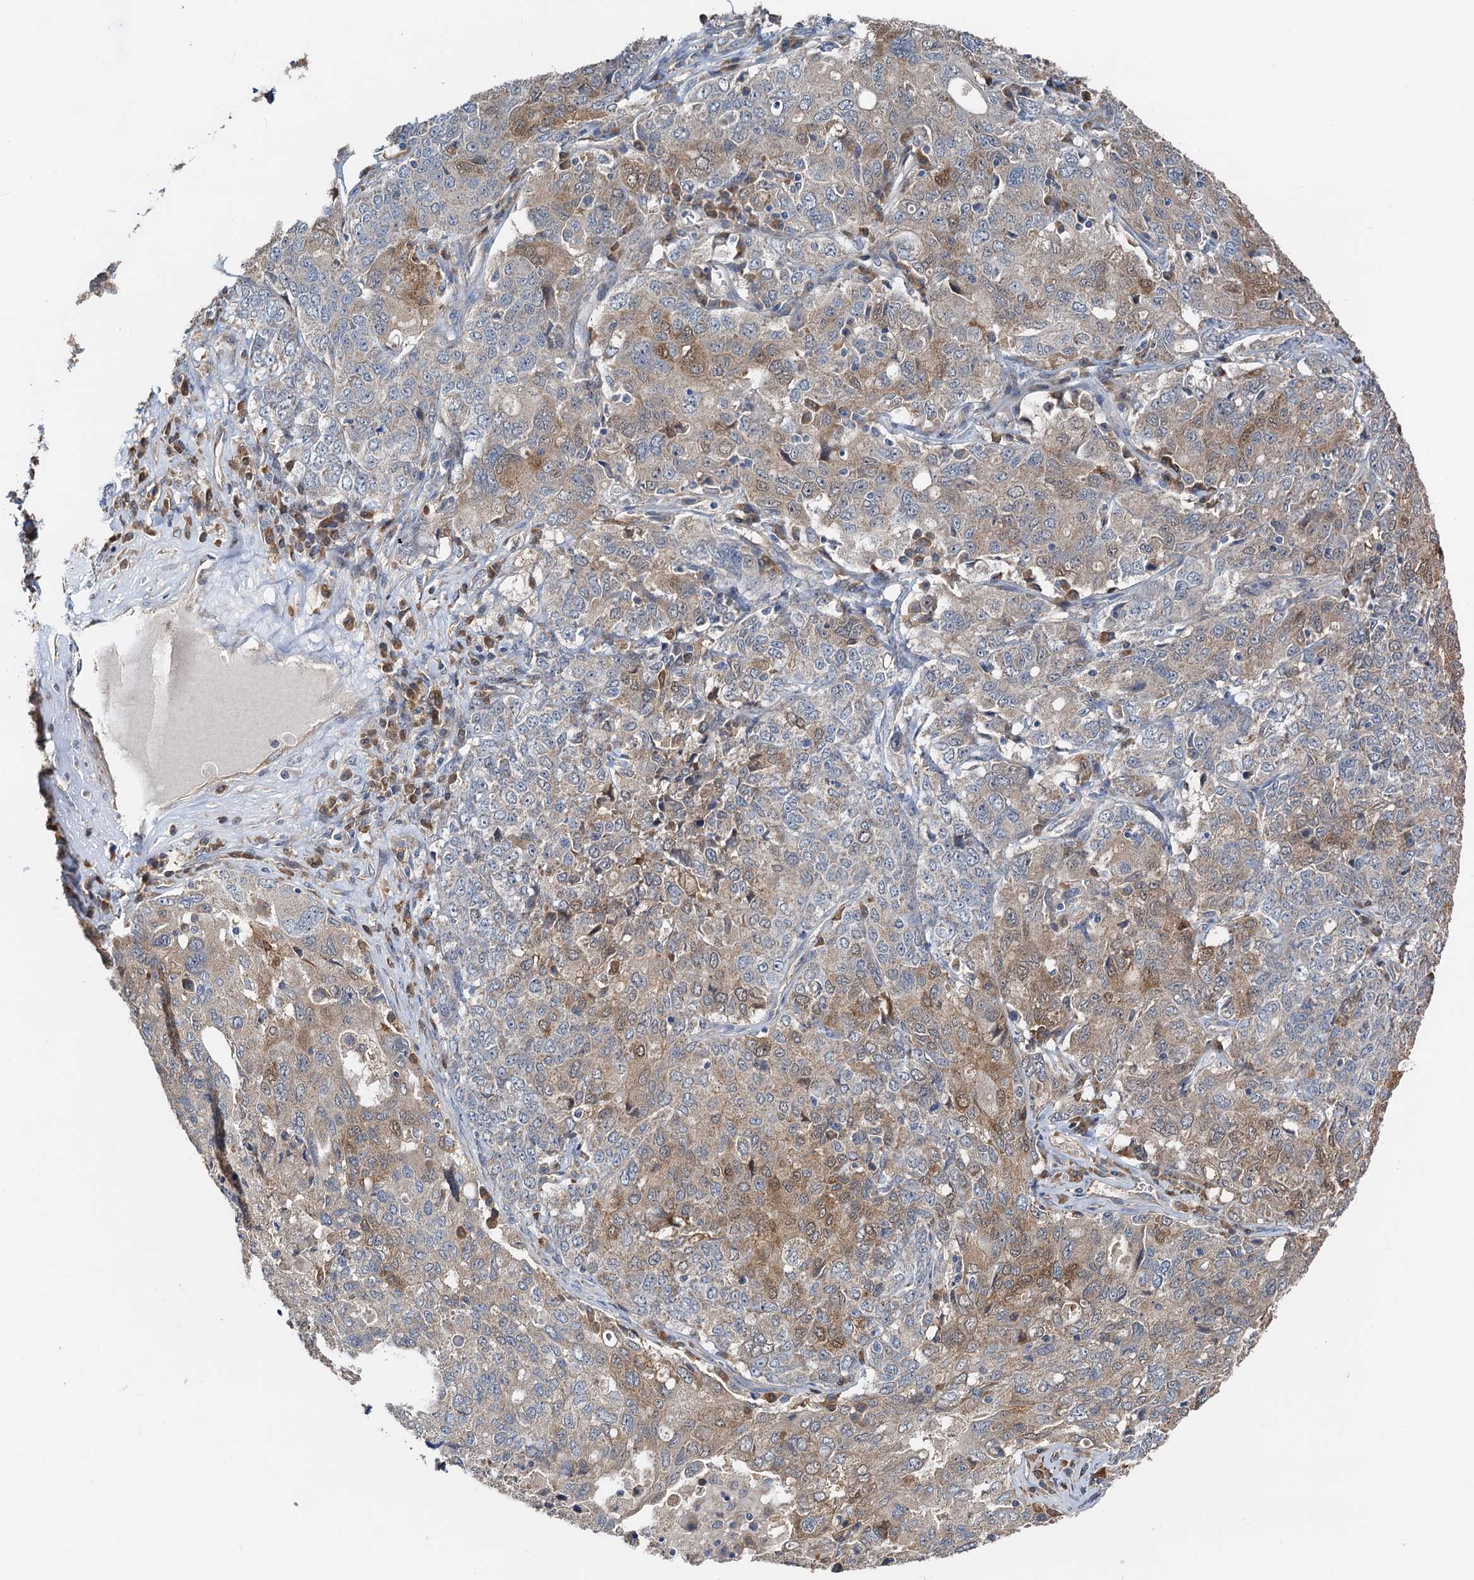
{"staining": {"intensity": "moderate", "quantity": "<25%", "location": "cytoplasmic/membranous"}, "tissue": "ovarian cancer", "cell_type": "Tumor cells", "image_type": "cancer", "snomed": [{"axis": "morphology", "description": "Carcinoma, endometroid"}, {"axis": "topography", "description": "Ovary"}], "caption": "Immunohistochemistry (IHC) of ovarian endometroid carcinoma exhibits low levels of moderate cytoplasmic/membranous expression in about <25% of tumor cells. (DAB = brown stain, brightfield microscopy at high magnification).", "gene": "HYI", "patient": {"sex": "female", "age": 62}}